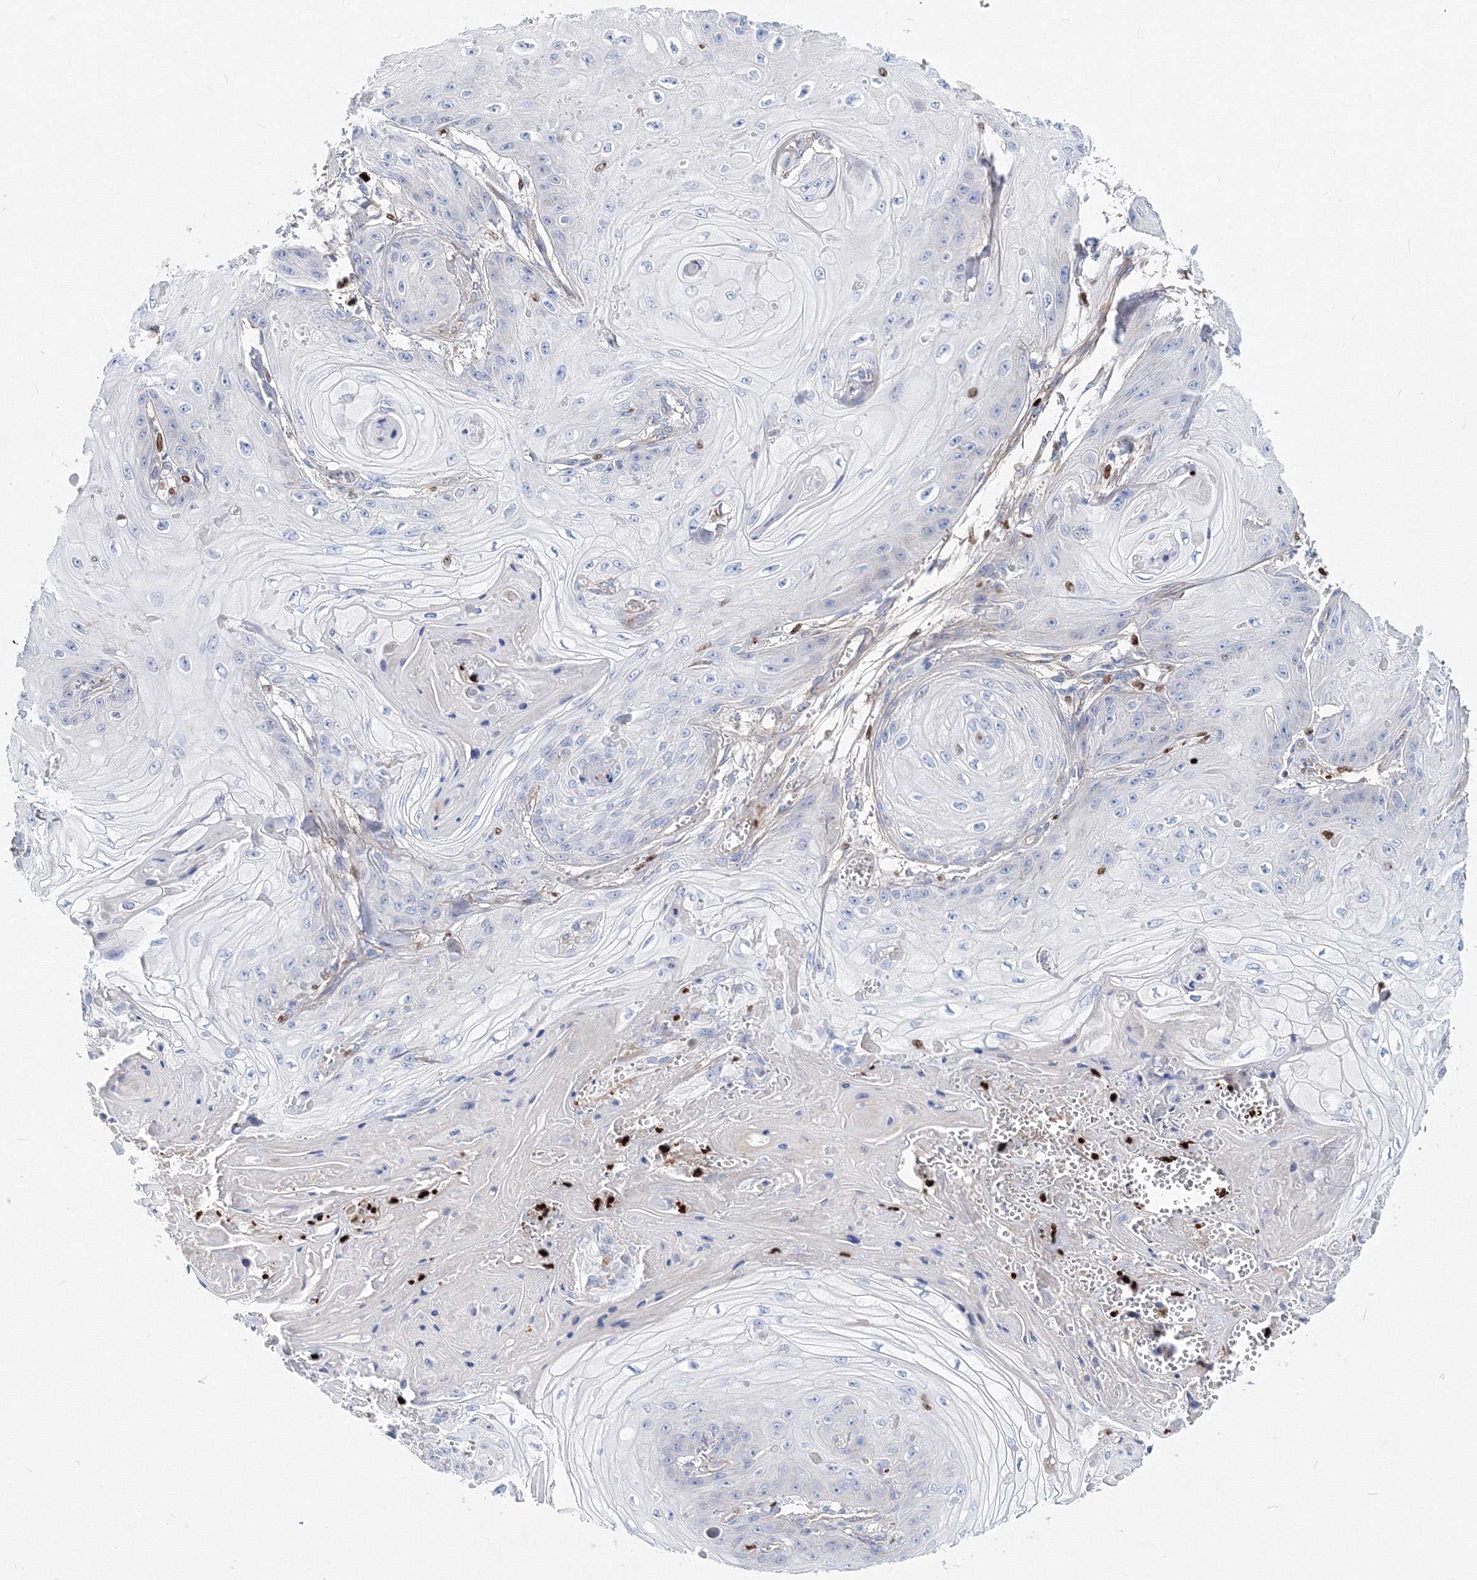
{"staining": {"intensity": "negative", "quantity": "none", "location": "none"}, "tissue": "skin cancer", "cell_type": "Tumor cells", "image_type": "cancer", "snomed": [{"axis": "morphology", "description": "Squamous cell carcinoma, NOS"}, {"axis": "topography", "description": "Skin"}], "caption": "Immunohistochemistry (IHC) histopathology image of human skin squamous cell carcinoma stained for a protein (brown), which shows no staining in tumor cells. (DAB immunohistochemistry (IHC), high magnification).", "gene": "C11orf52", "patient": {"sex": "male", "age": 74}}